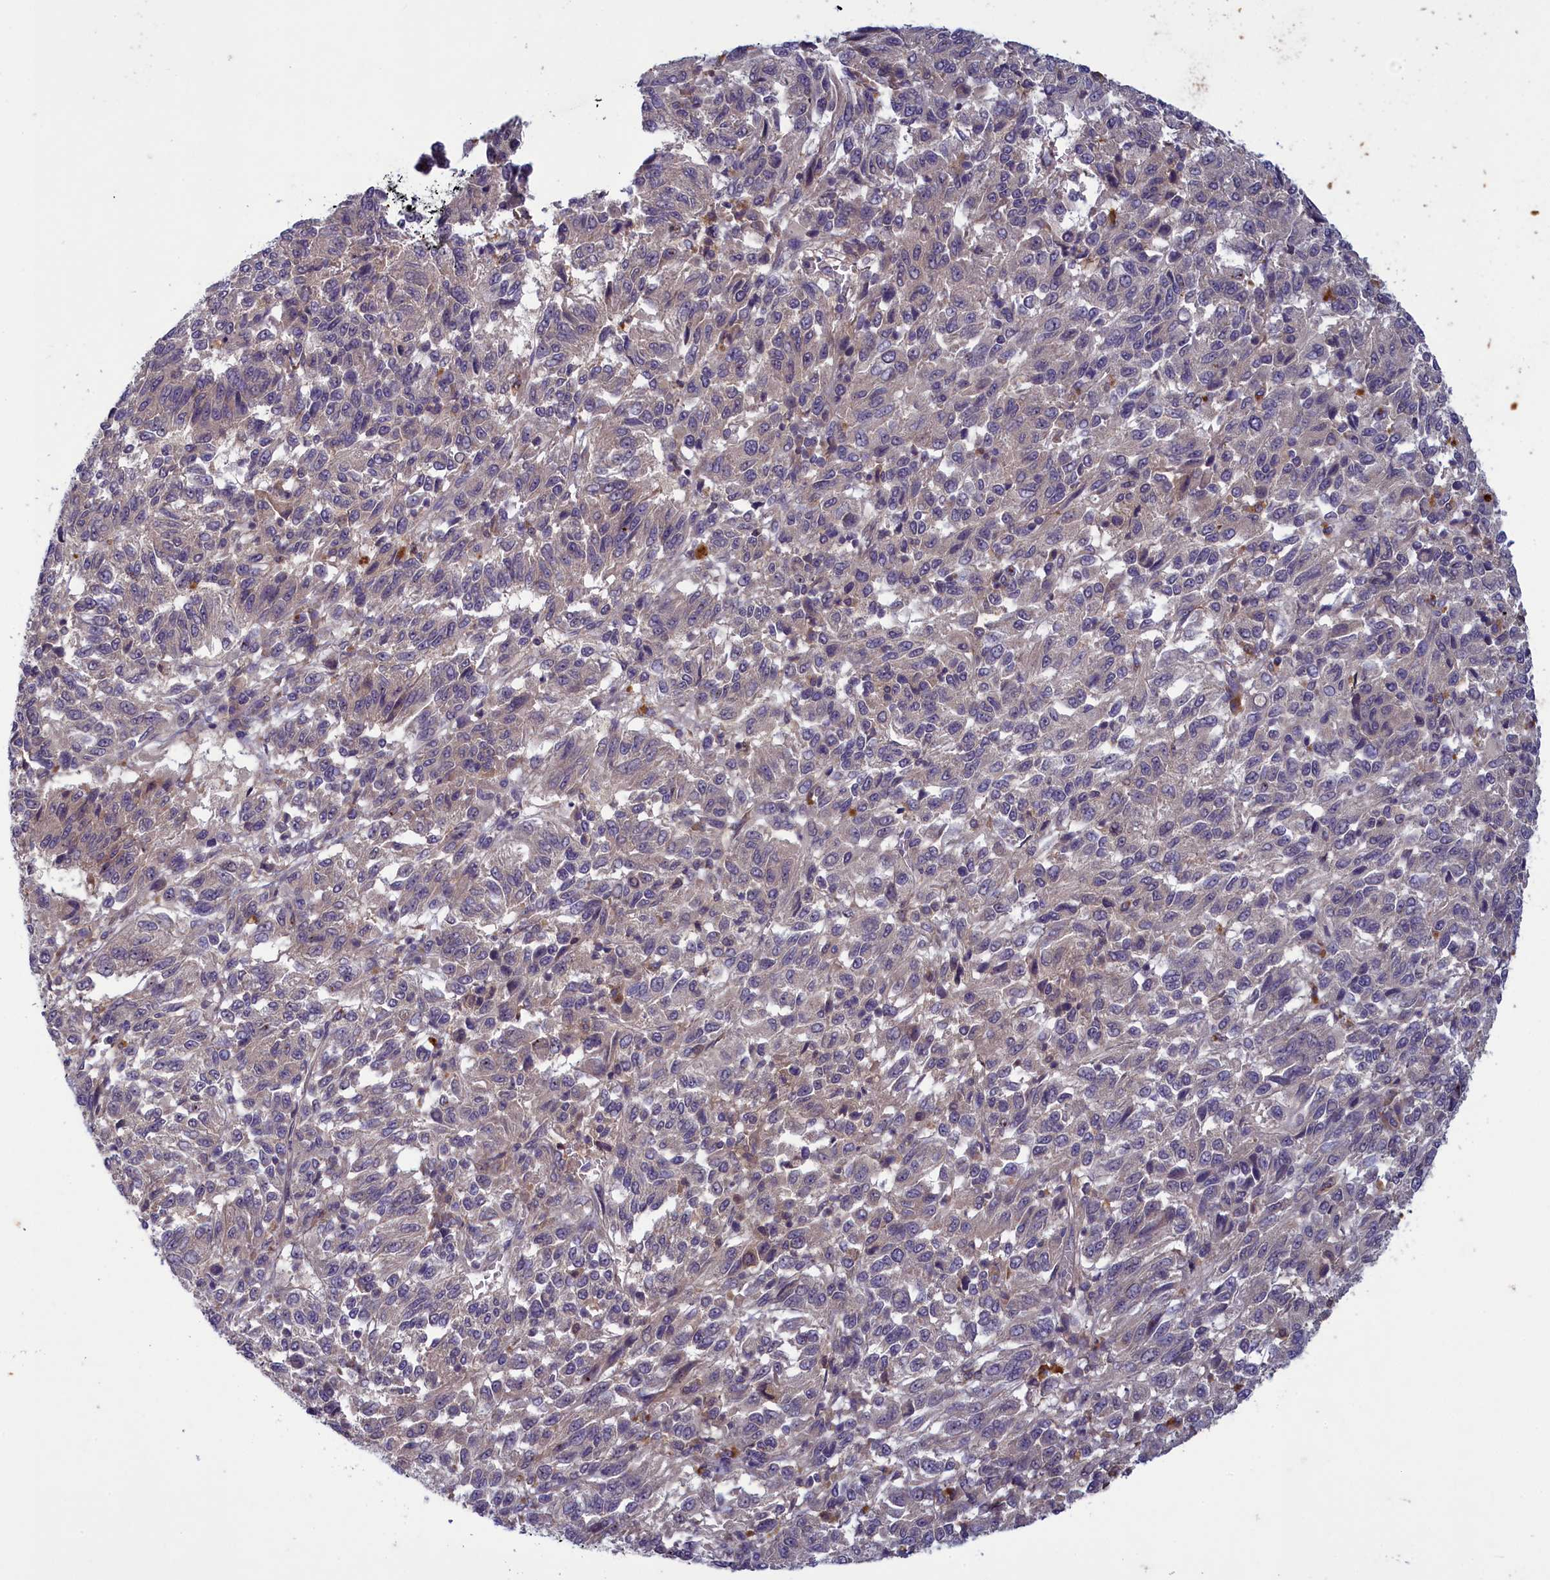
{"staining": {"intensity": "negative", "quantity": "none", "location": "none"}, "tissue": "melanoma", "cell_type": "Tumor cells", "image_type": "cancer", "snomed": [{"axis": "morphology", "description": "Malignant melanoma, Metastatic site"}, {"axis": "topography", "description": "Lung"}], "caption": "High magnification brightfield microscopy of malignant melanoma (metastatic site) stained with DAB (brown) and counterstained with hematoxylin (blue): tumor cells show no significant staining.", "gene": "NUBP1", "patient": {"sex": "male", "age": 64}}